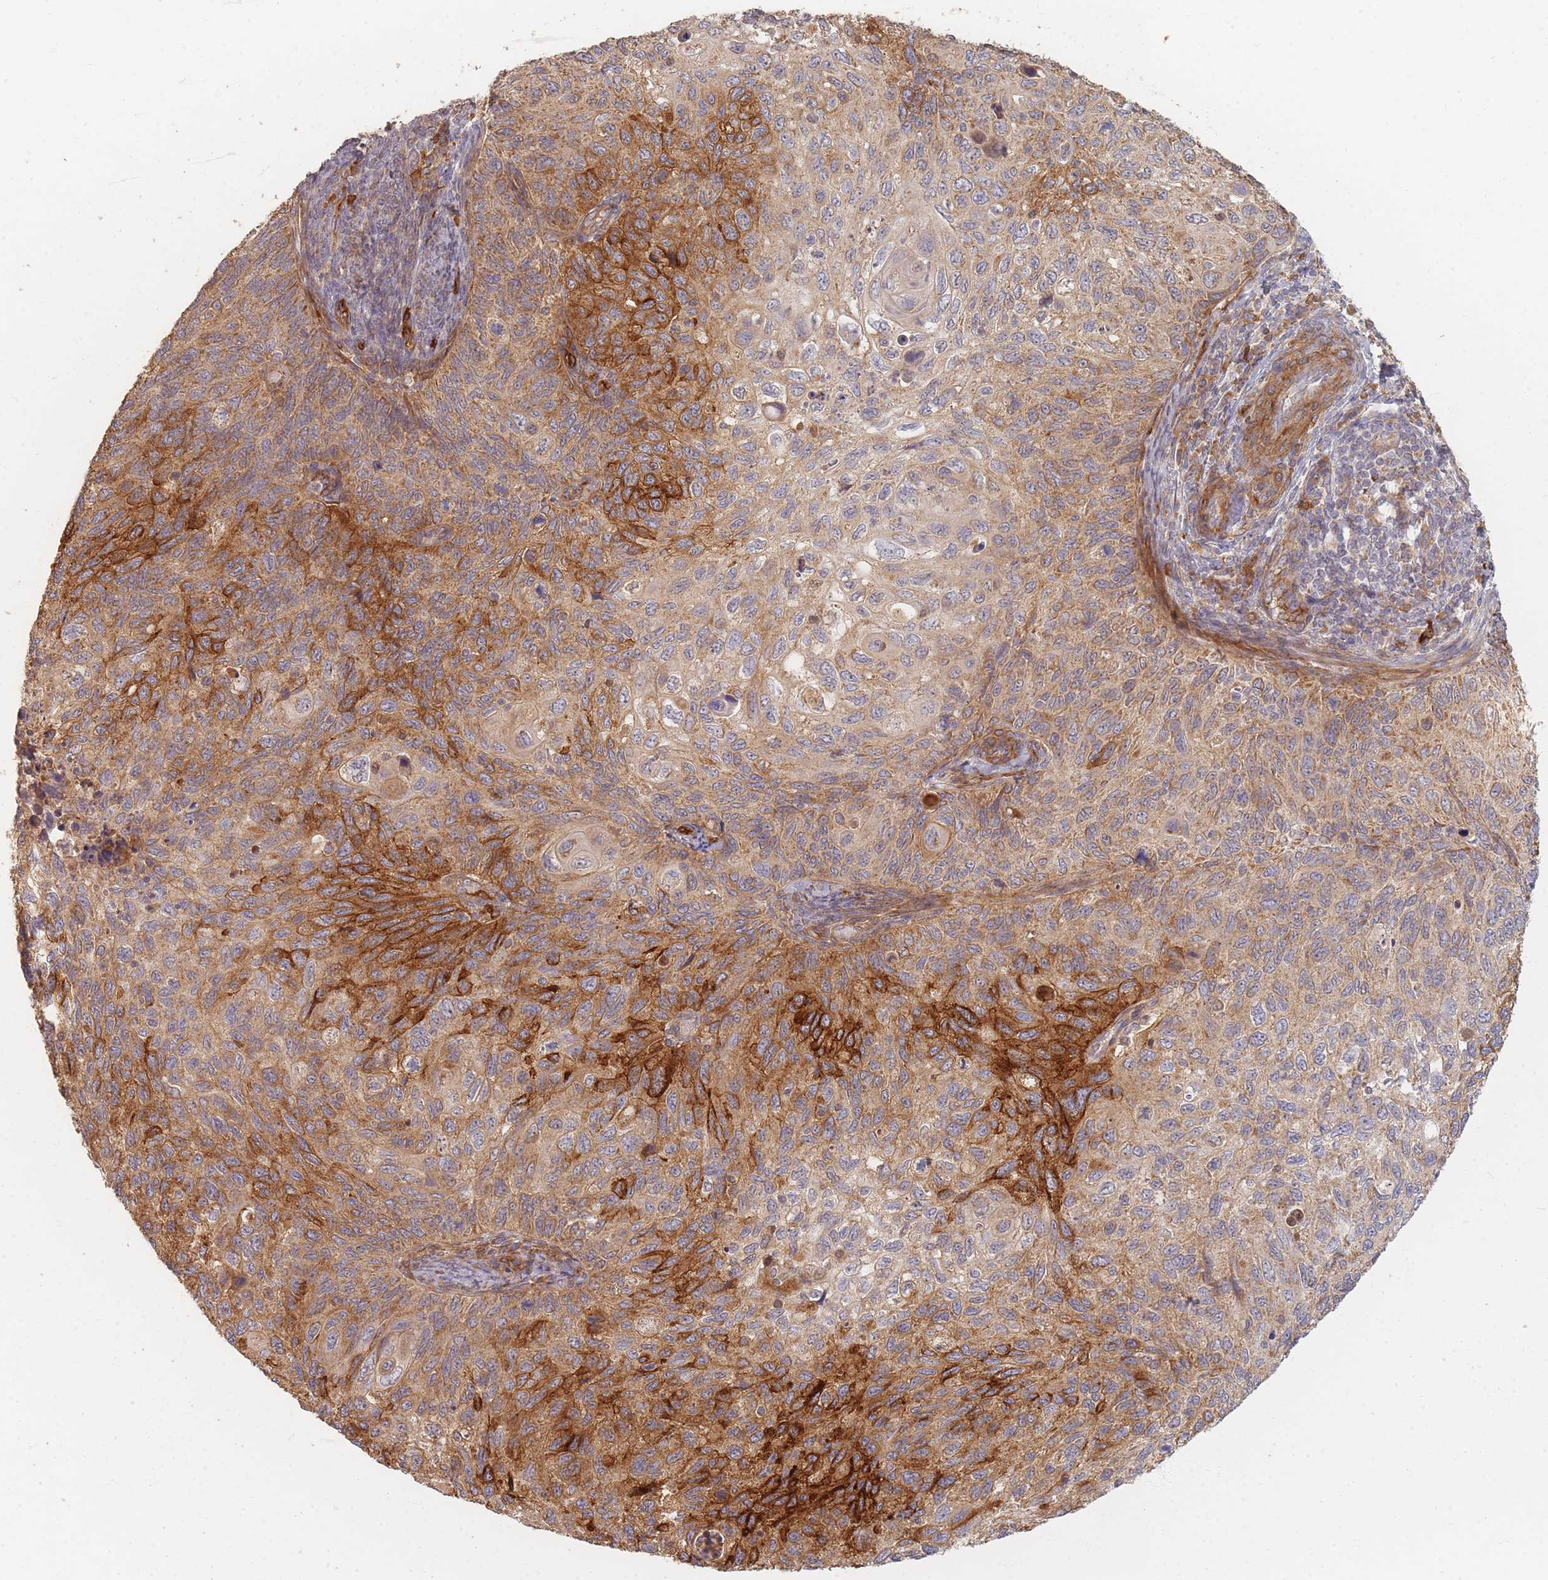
{"staining": {"intensity": "strong", "quantity": "25%-75%", "location": "cytoplasmic/membranous"}, "tissue": "cervical cancer", "cell_type": "Tumor cells", "image_type": "cancer", "snomed": [{"axis": "morphology", "description": "Squamous cell carcinoma, NOS"}, {"axis": "topography", "description": "Cervix"}], "caption": "Tumor cells exhibit strong cytoplasmic/membranous positivity in approximately 25%-75% of cells in cervical cancer (squamous cell carcinoma).", "gene": "MRPS6", "patient": {"sex": "female", "age": 70}}